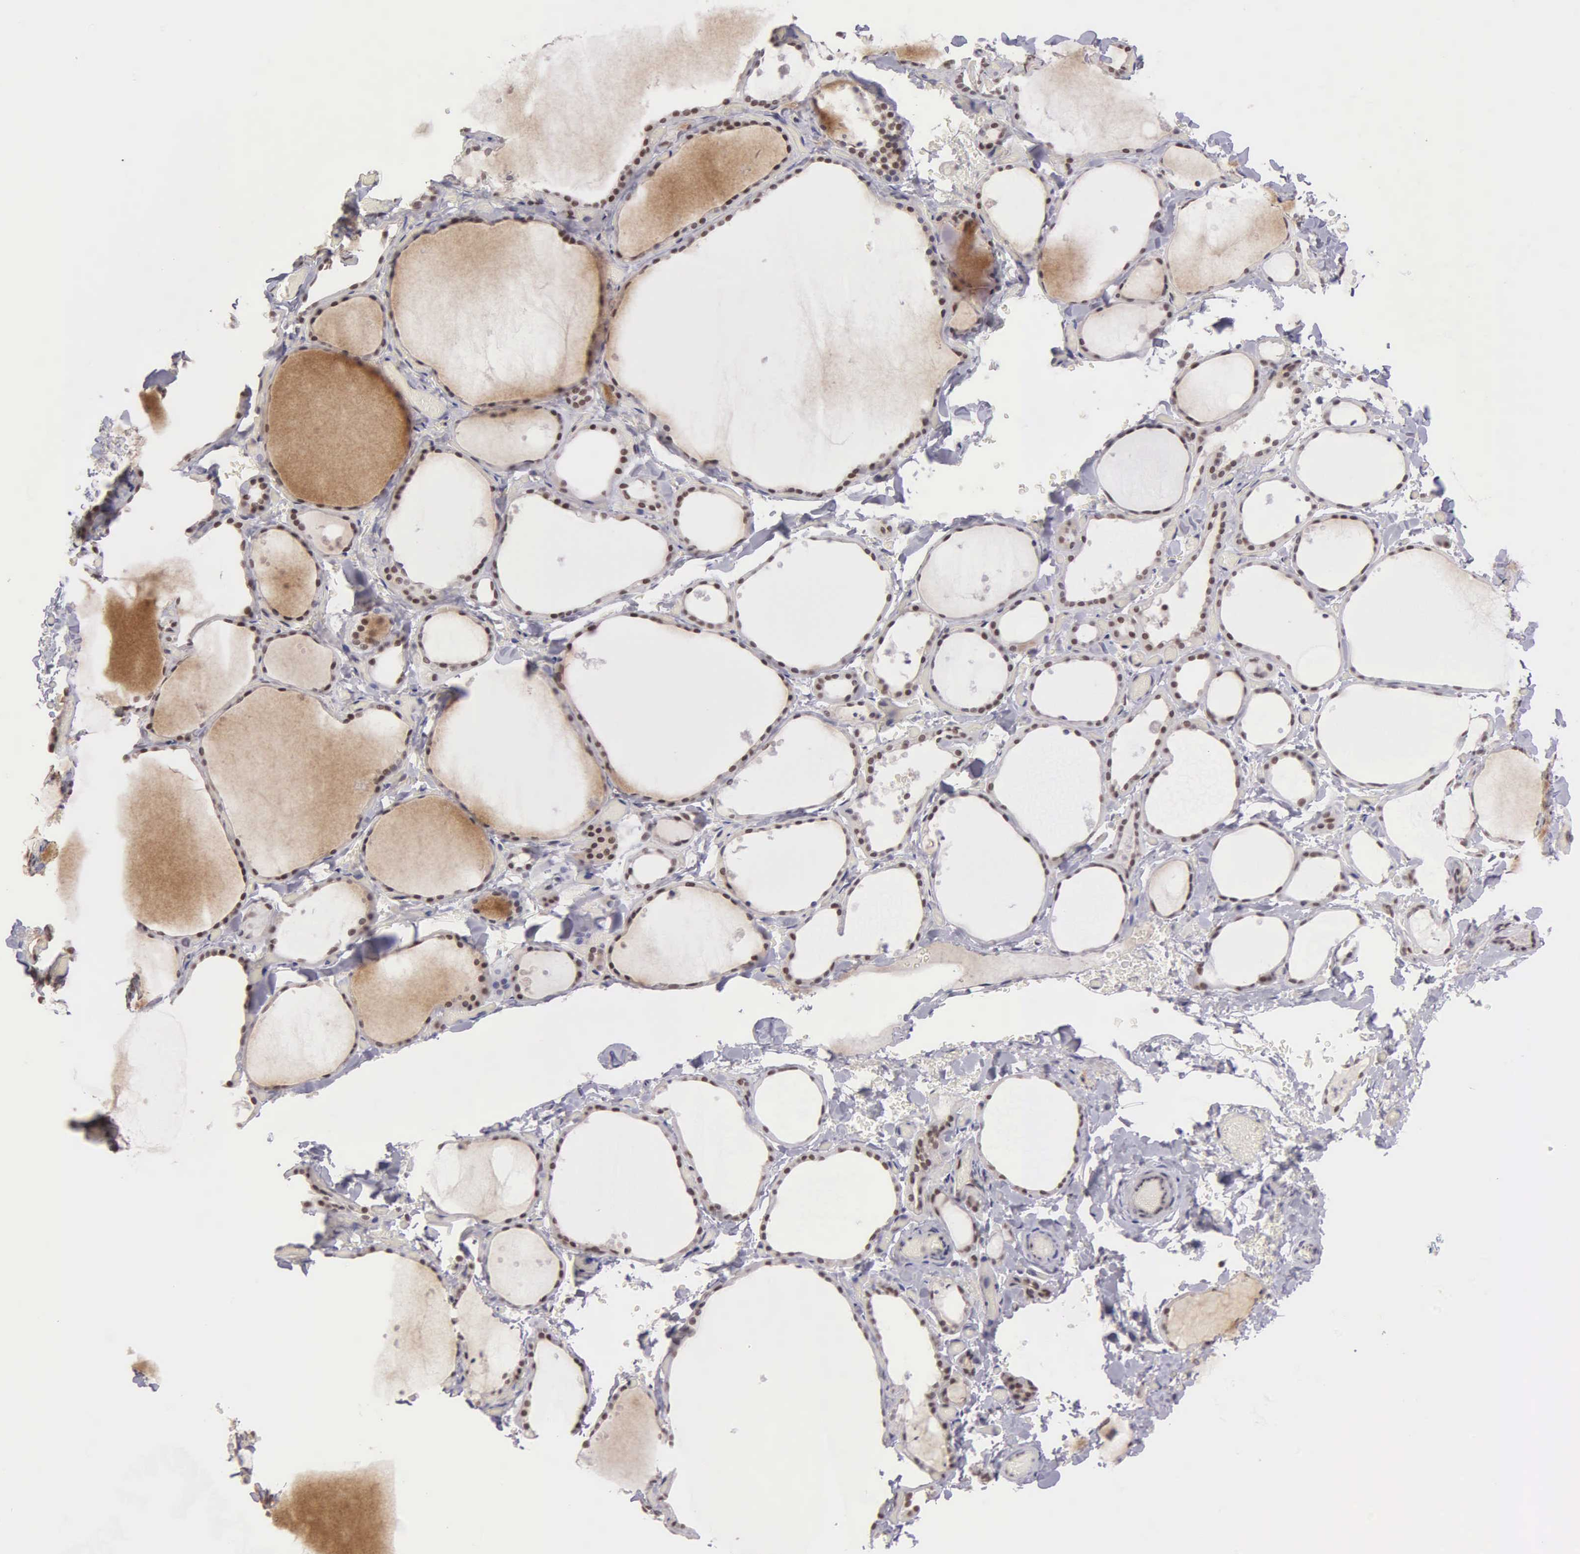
{"staining": {"intensity": "moderate", "quantity": "25%-75%", "location": "nuclear"}, "tissue": "thyroid gland", "cell_type": "Glandular cells", "image_type": "normal", "snomed": [{"axis": "morphology", "description": "Normal tissue, NOS"}, {"axis": "topography", "description": "Thyroid gland"}], "caption": "Immunohistochemical staining of benign thyroid gland demonstrates moderate nuclear protein expression in approximately 25%-75% of glandular cells.", "gene": "UBR7", "patient": {"sex": "male", "age": 34}}